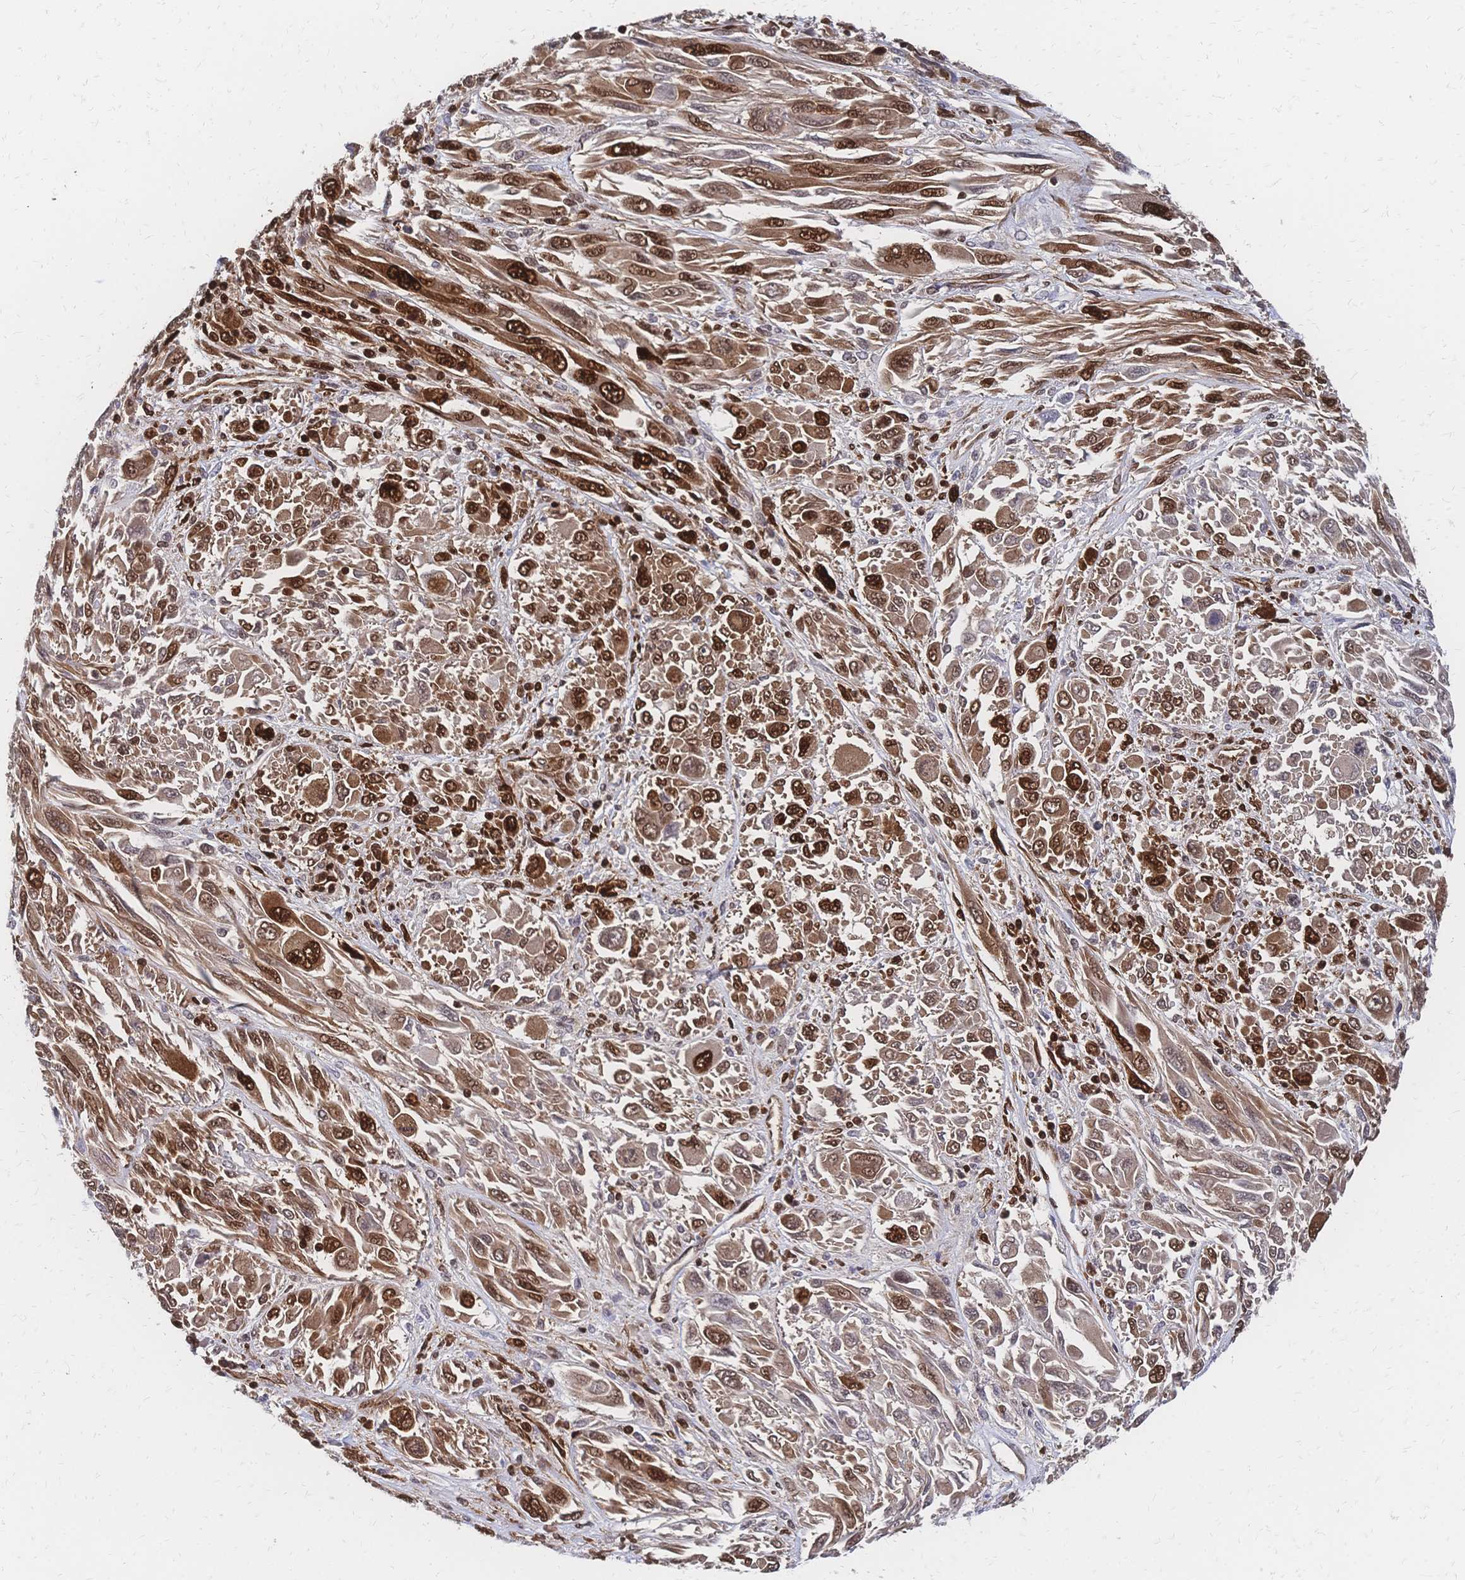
{"staining": {"intensity": "moderate", "quantity": ">75%", "location": "cytoplasmic/membranous,nuclear"}, "tissue": "melanoma", "cell_type": "Tumor cells", "image_type": "cancer", "snomed": [{"axis": "morphology", "description": "Malignant melanoma, NOS"}, {"axis": "topography", "description": "Skin"}], "caption": "Malignant melanoma tissue displays moderate cytoplasmic/membranous and nuclear expression in about >75% of tumor cells, visualized by immunohistochemistry.", "gene": "HDGF", "patient": {"sex": "female", "age": 91}}